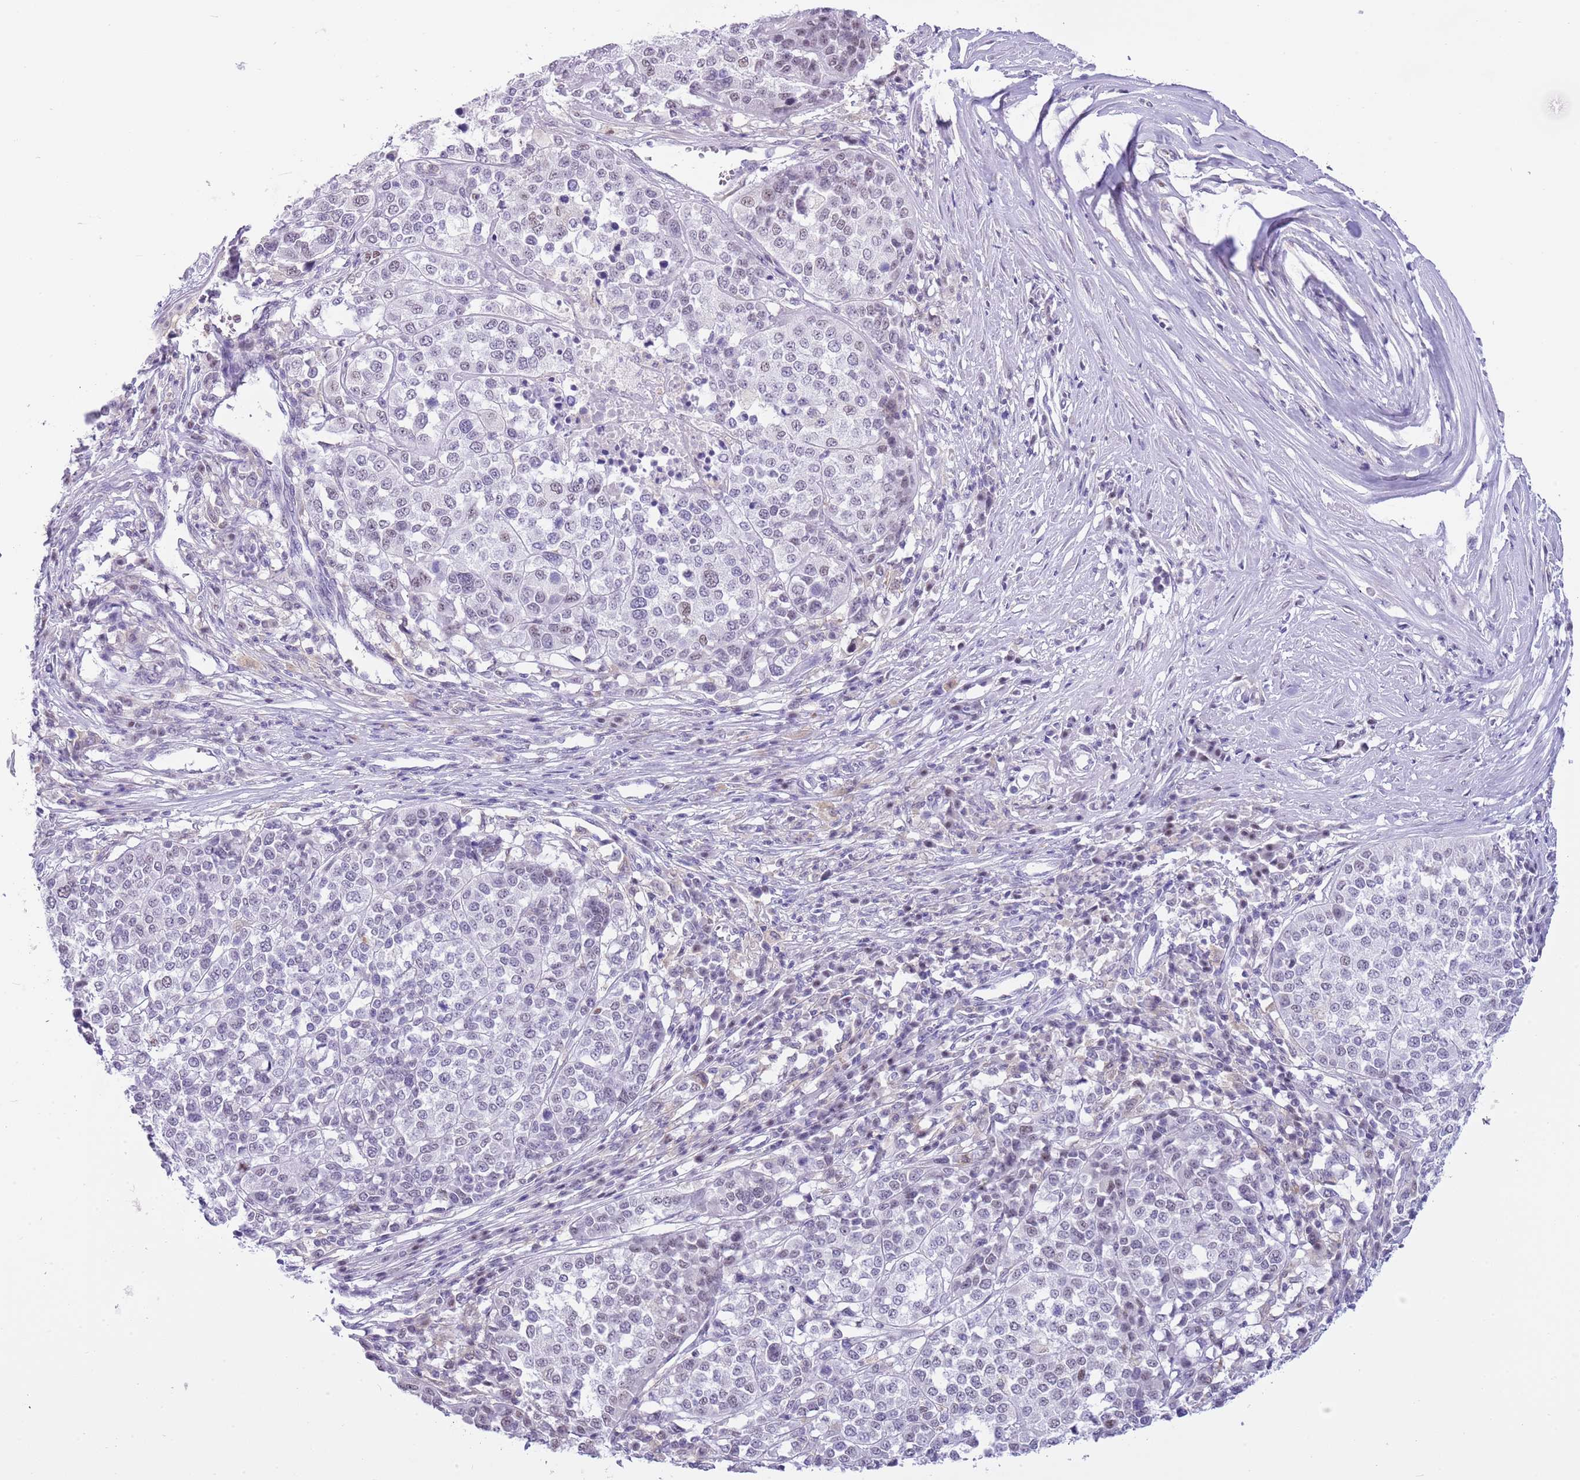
{"staining": {"intensity": "negative", "quantity": "none", "location": "none"}, "tissue": "melanoma", "cell_type": "Tumor cells", "image_type": "cancer", "snomed": [{"axis": "morphology", "description": "Malignant melanoma, Metastatic site"}, {"axis": "topography", "description": "Lymph node"}], "caption": "Micrograph shows no protein positivity in tumor cells of melanoma tissue.", "gene": "PPP1R17", "patient": {"sex": "male", "age": 44}}